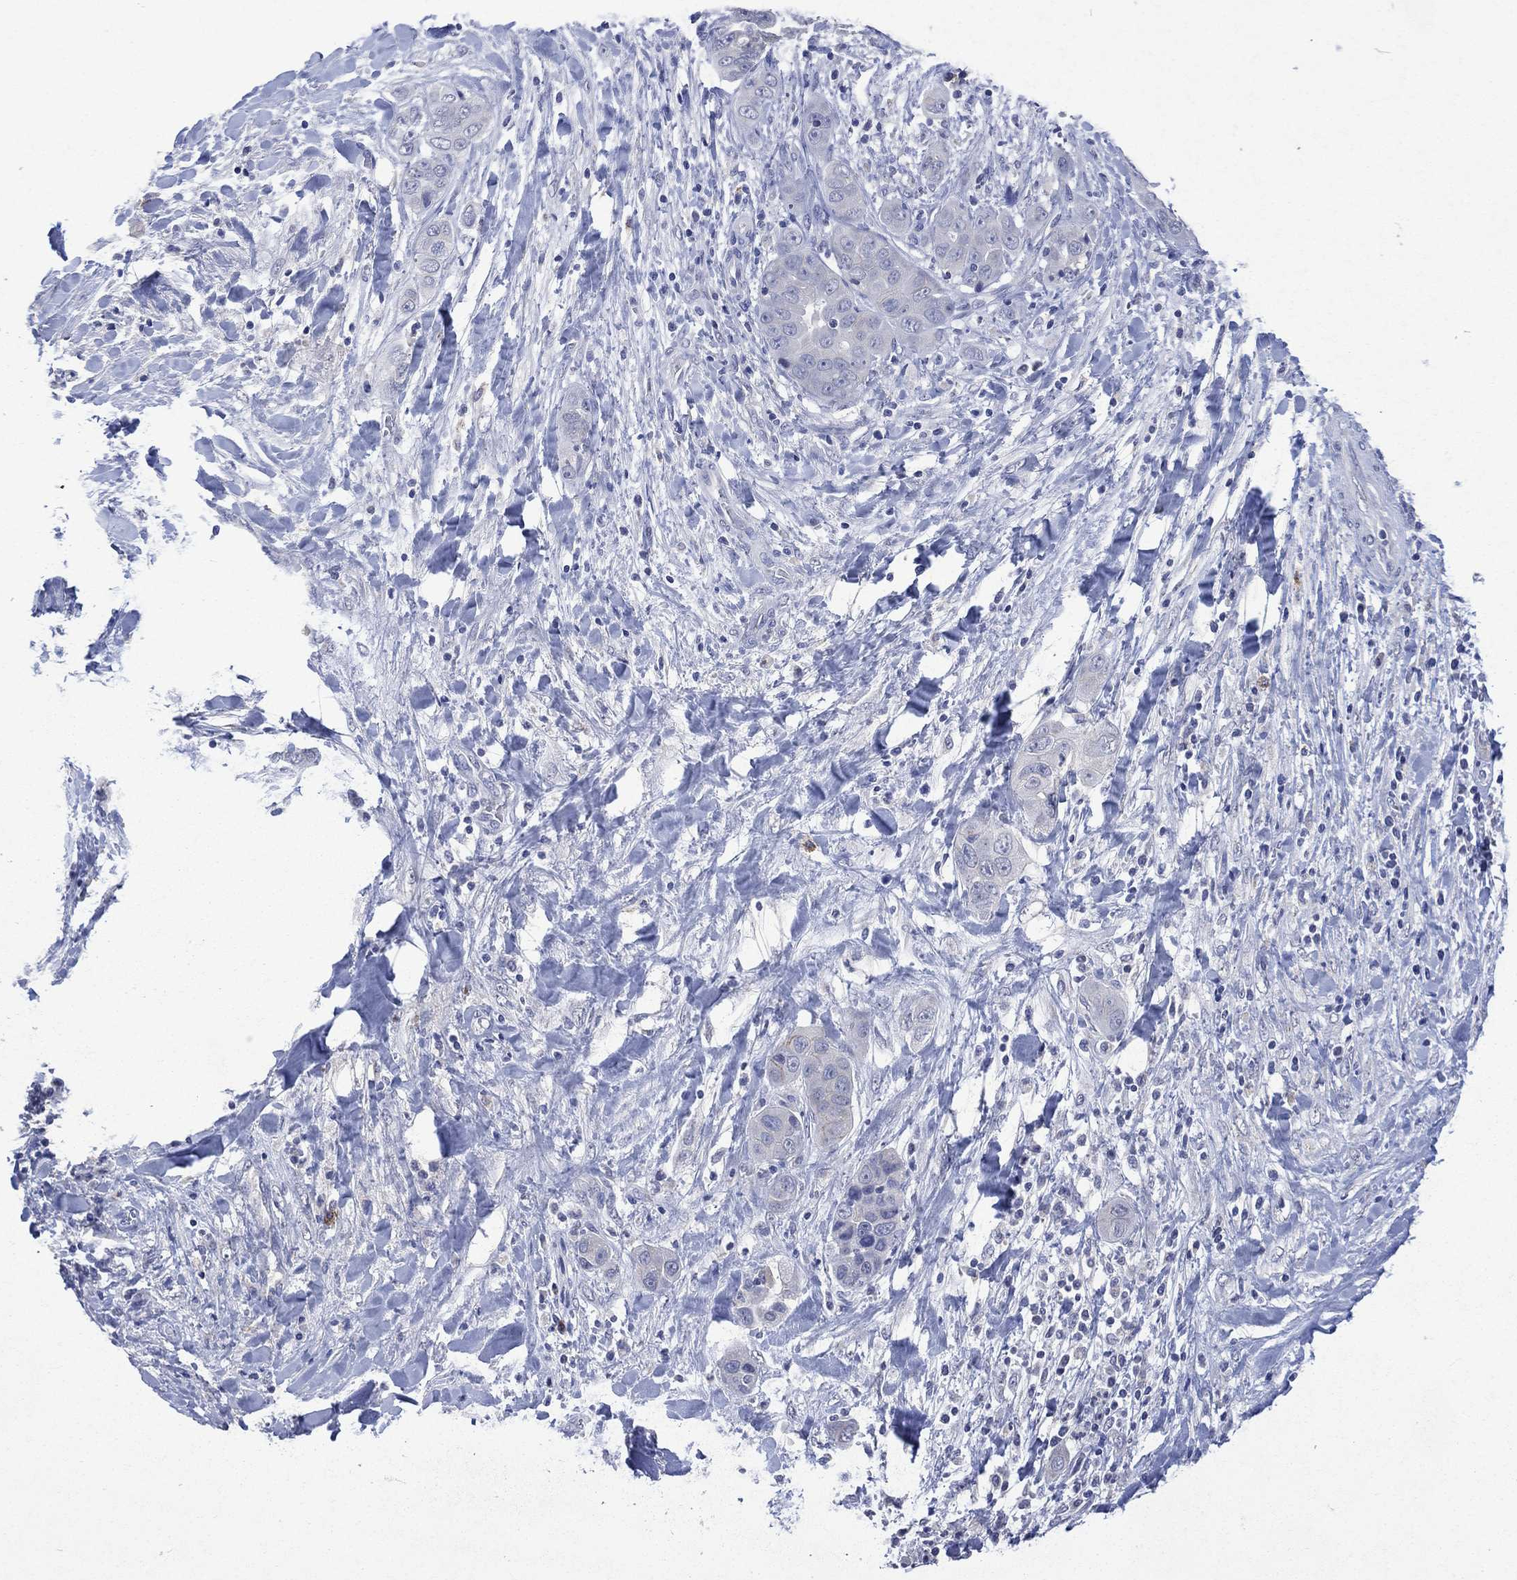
{"staining": {"intensity": "negative", "quantity": "none", "location": "none"}, "tissue": "liver cancer", "cell_type": "Tumor cells", "image_type": "cancer", "snomed": [{"axis": "morphology", "description": "Cholangiocarcinoma"}, {"axis": "topography", "description": "Liver"}], "caption": "Human liver cholangiocarcinoma stained for a protein using immunohistochemistry (IHC) displays no staining in tumor cells.", "gene": "ASB10", "patient": {"sex": "female", "age": 52}}